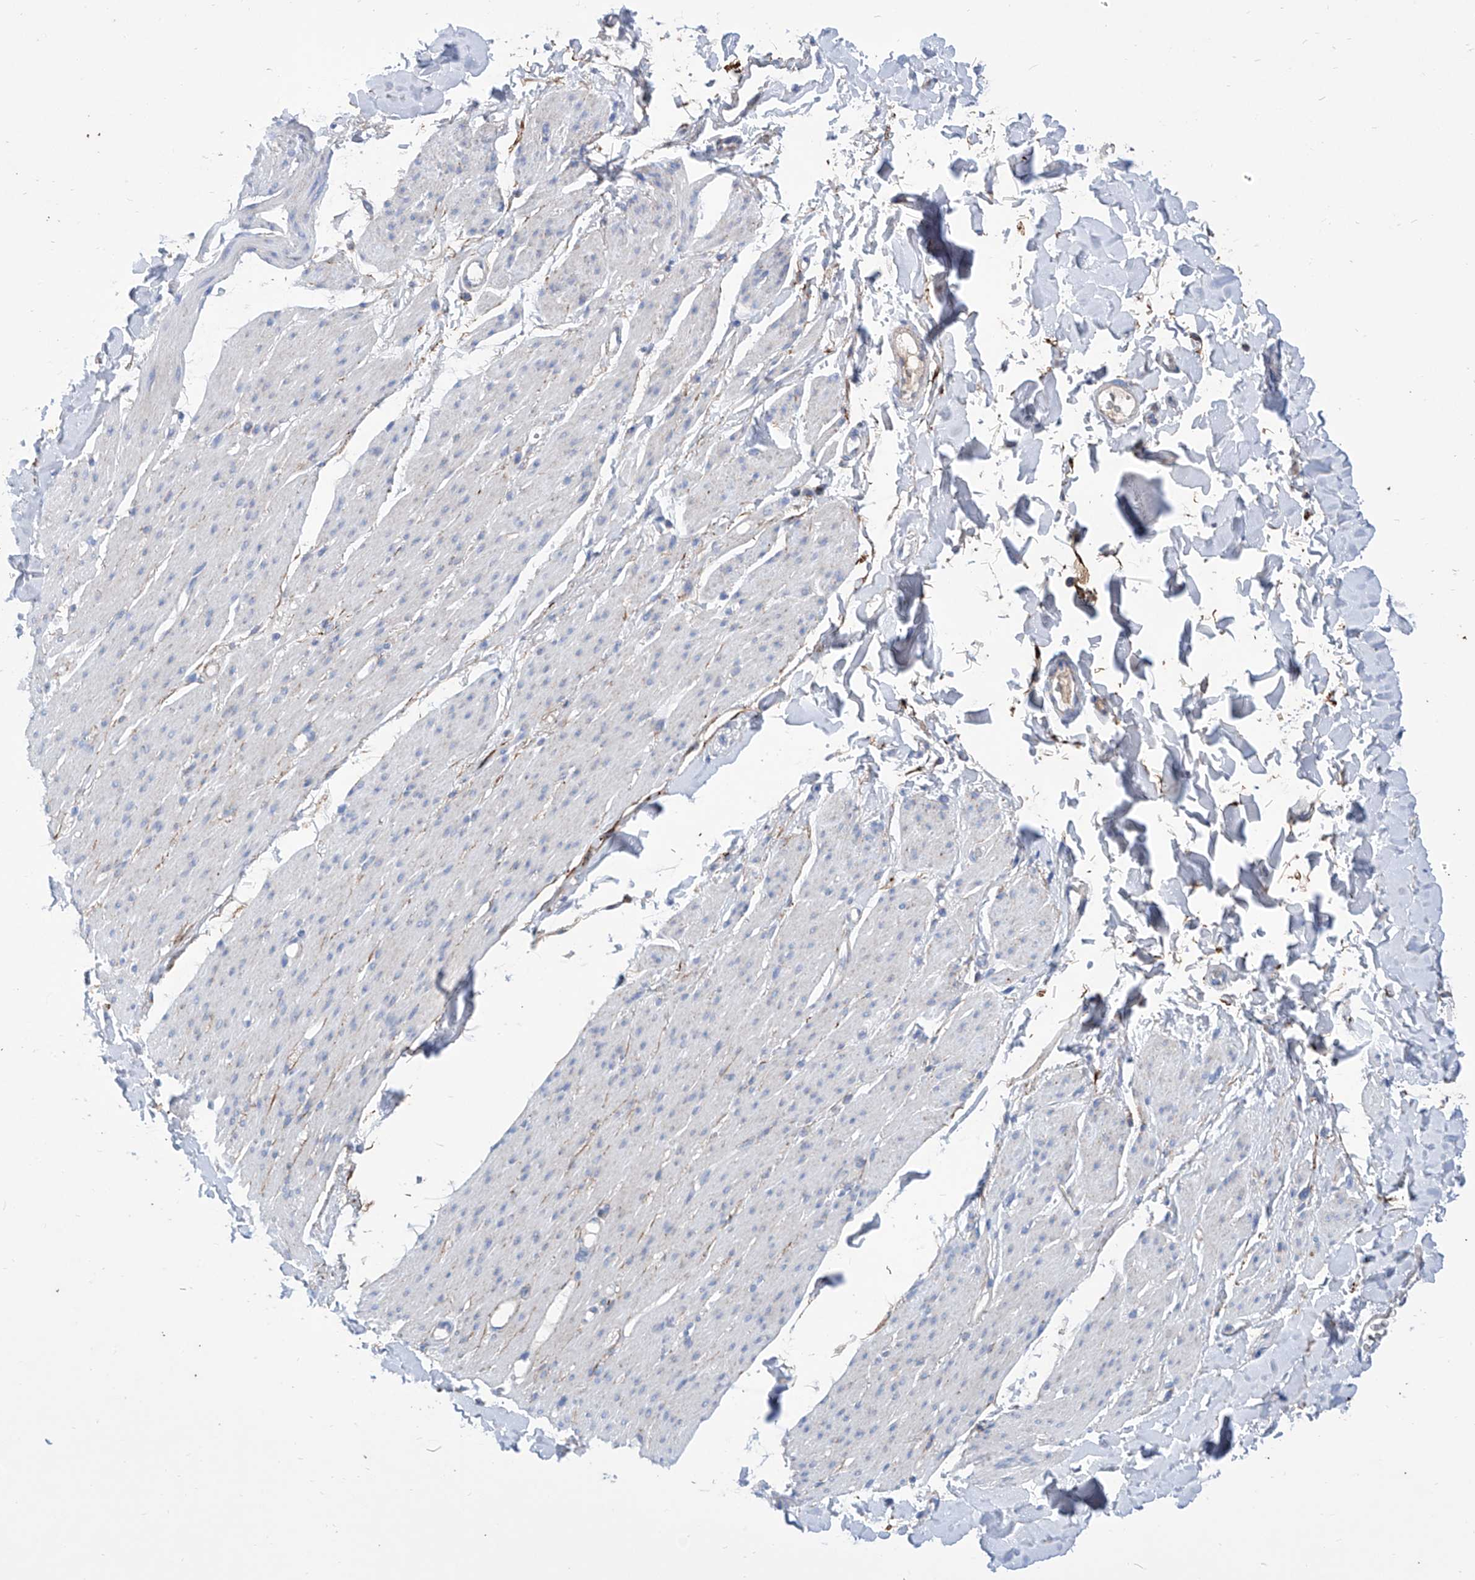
{"staining": {"intensity": "weak", "quantity": "25%-75%", "location": "cytoplasmic/membranous"}, "tissue": "smooth muscle", "cell_type": "Smooth muscle cells", "image_type": "normal", "snomed": [{"axis": "morphology", "description": "Normal tissue, NOS"}, {"axis": "topography", "description": "Colon"}, {"axis": "topography", "description": "Peripheral nerve tissue"}], "caption": "The photomicrograph shows staining of unremarkable smooth muscle, revealing weak cytoplasmic/membranous protein expression (brown color) within smooth muscle cells.", "gene": "SRBD1", "patient": {"sex": "female", "age": 61}}